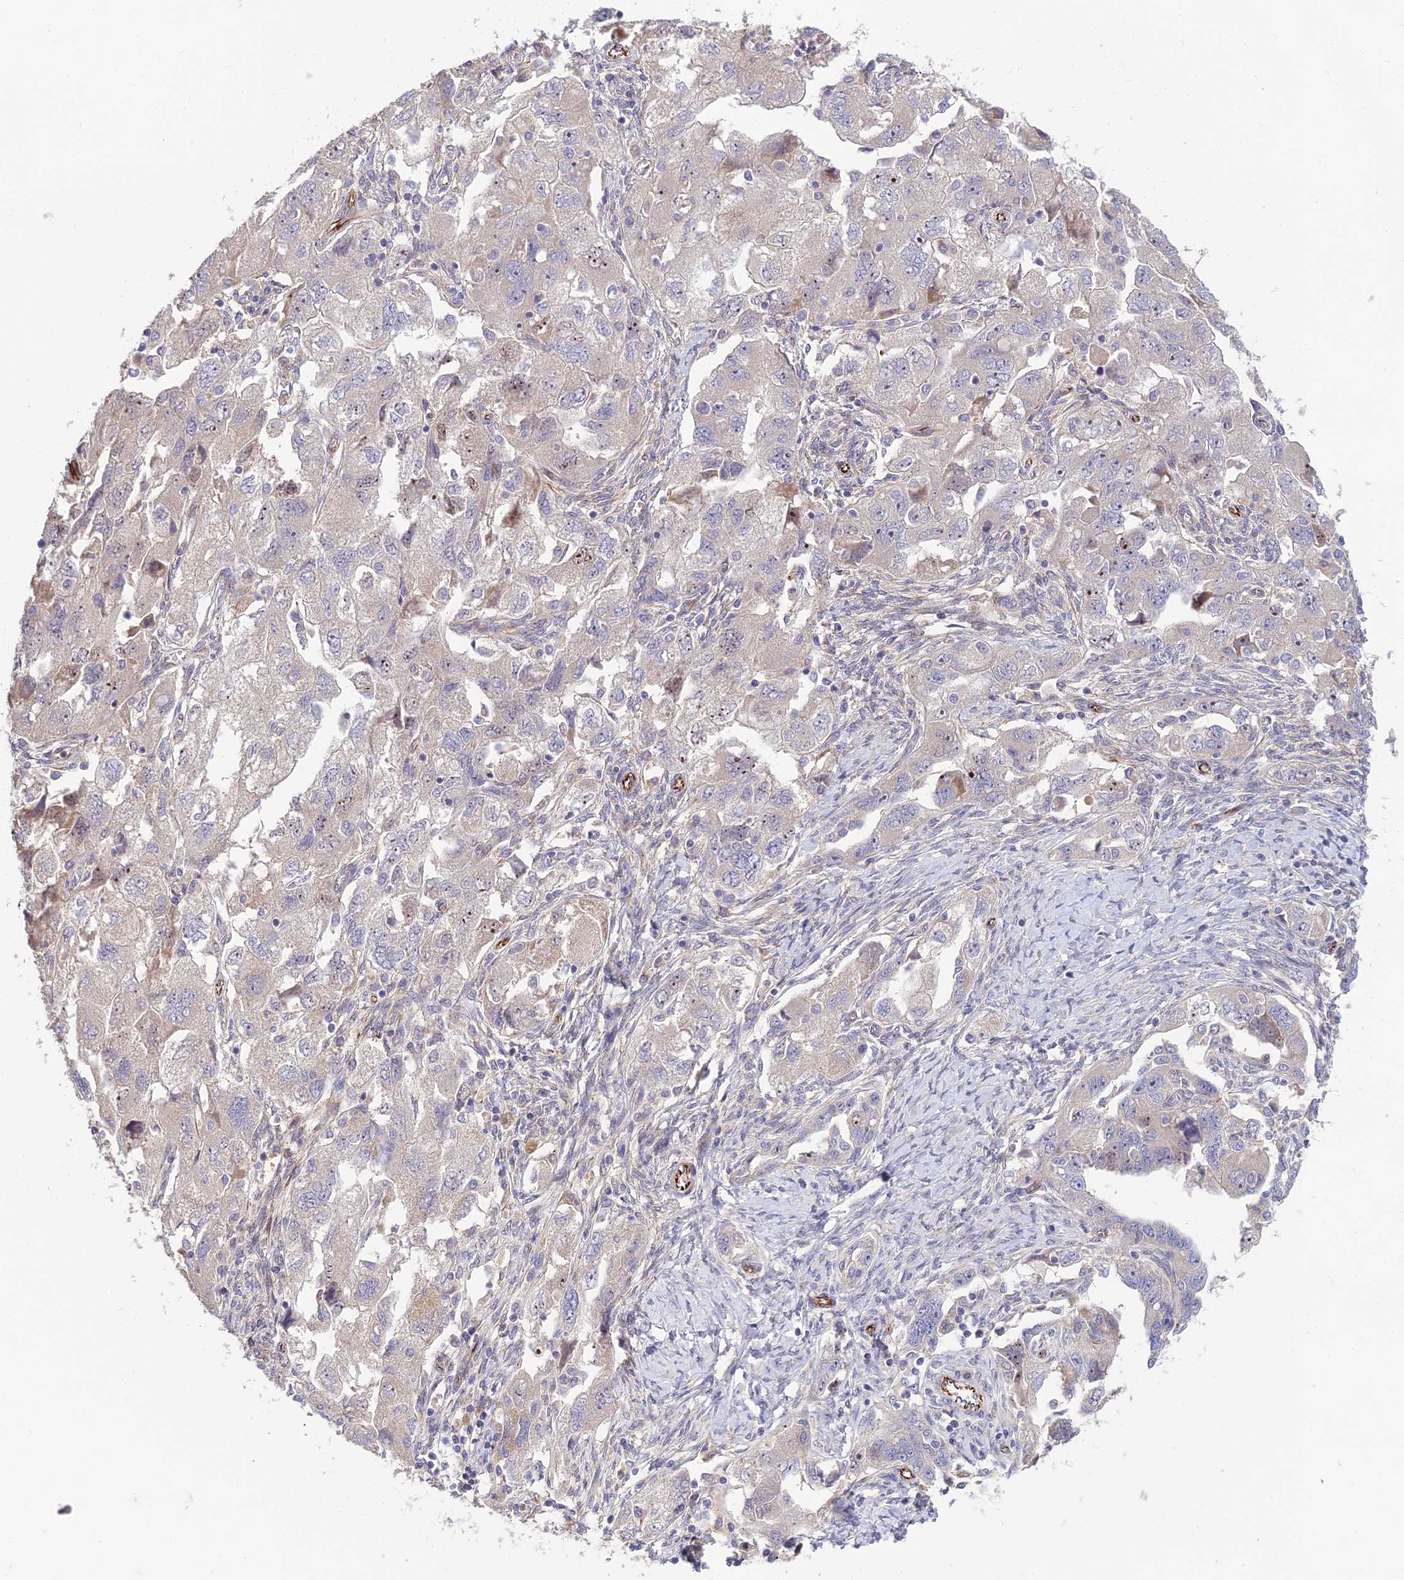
{"staining": {"intensity": "negative", "quantity": "none", "location": "none"}, "tissue": "ovarian cancer", "cell_type": "Tumor cells", "image_type": "cancer", "snomed": [{"axis": "morphology", "description": "Carcinoma, NOS"}, {"axis": "morphology", "description": "Cystadenocarcinoma, serous, NOS"}, {"axis": "topography", "description": "Ovary"}], "caption": "The histopathology image displays no significant staining in tumor cells of serous cystadenocarcinoma (ovarian).", "gene": "ST8SIA5", "patient": {"sex": "female", "age": 69}}